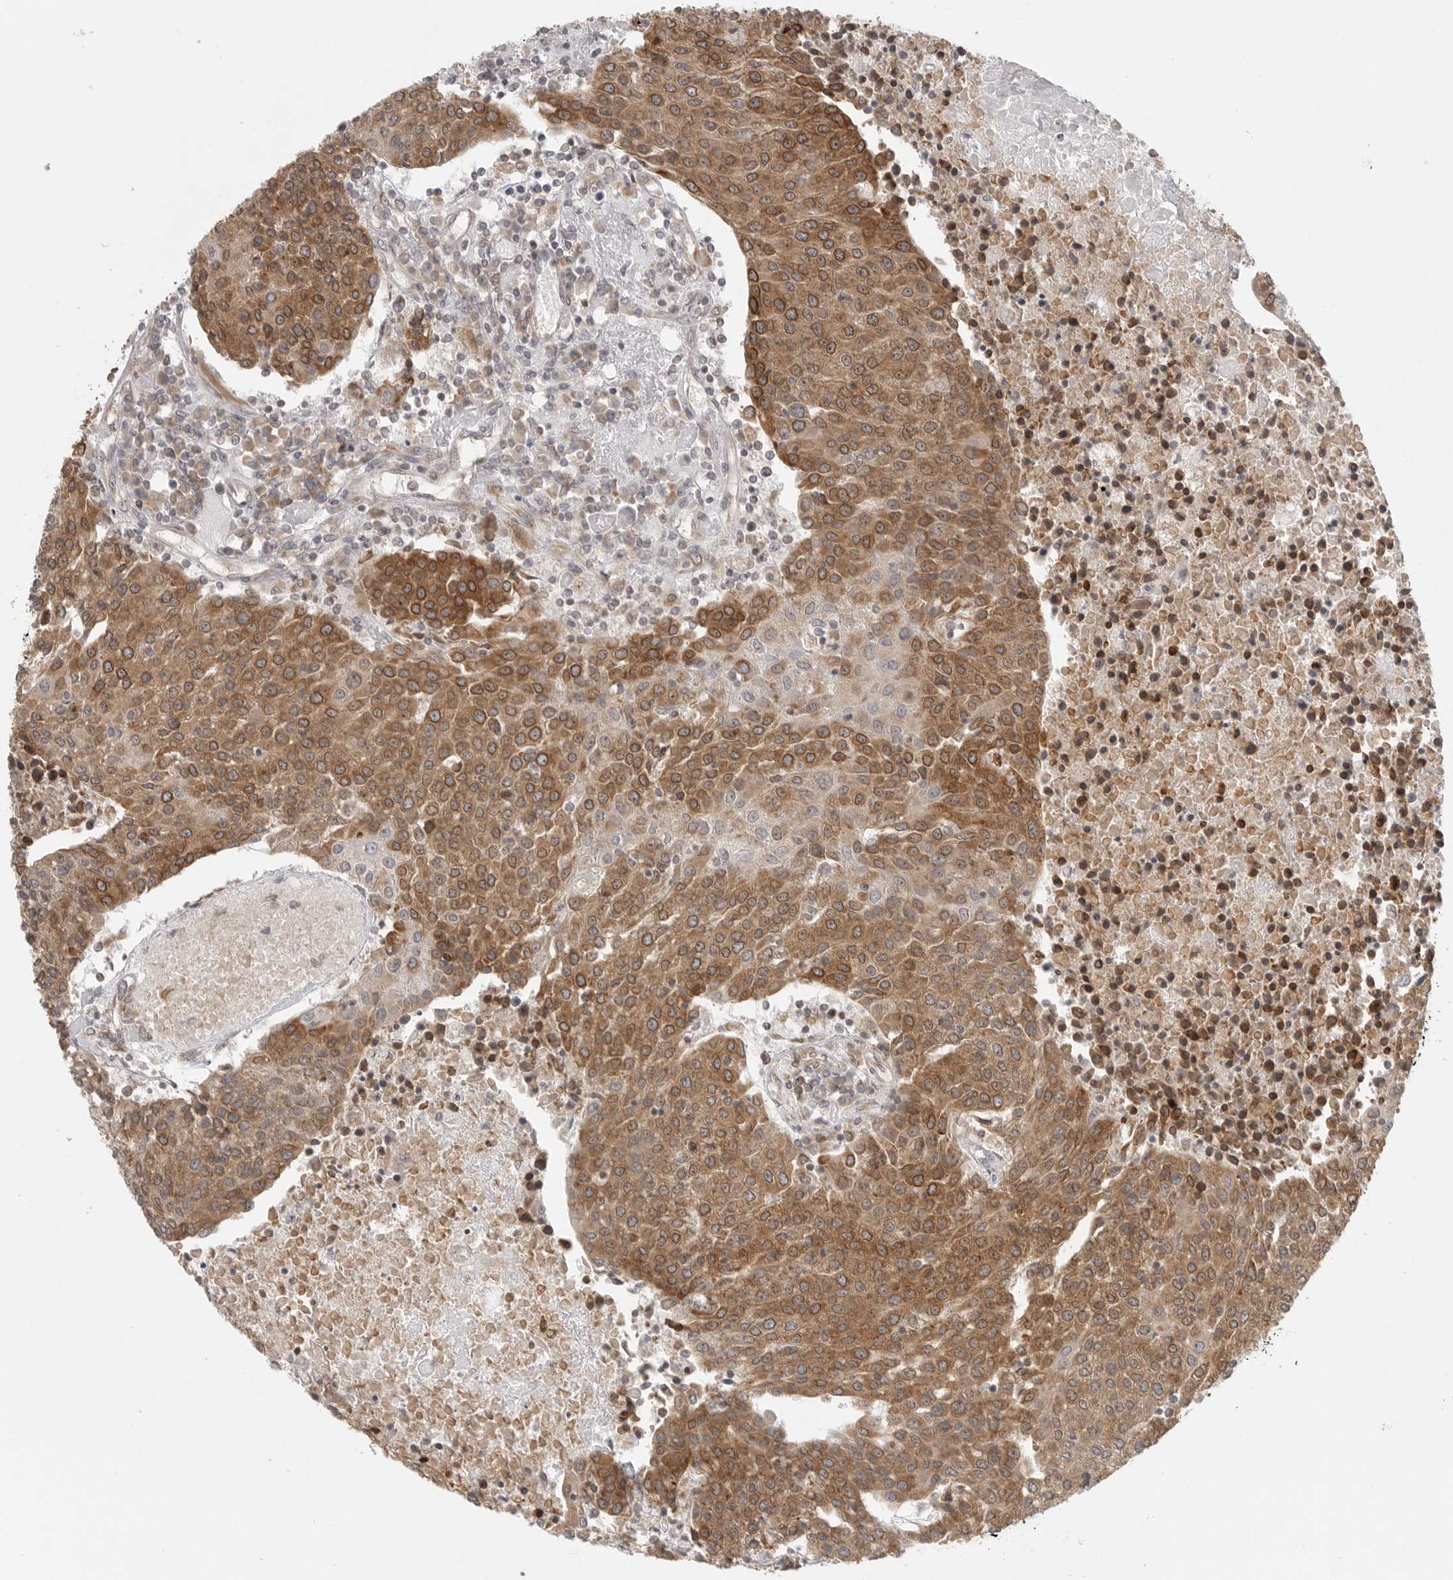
{"staining": {"intensity": "moderate", "quantity": ">75%", "location": "cytoplasmic/membranous,nuclear"}, "tissue": "urothelial cancer", "cell_type": "Tumor cells", "image_type": "cancer", "snomed": [{"axis": "morphology", "description": "Urothelial carcinoma, High grade"}, {"axis": "topography", "description": "Urinary bladder"}], "caption": "Immunohistochemistry (IHC) staining of urothelial carcinoma (high-grade), which reveals medium levels of moderate cytoplasmic/membranous and nuclear staining in about >75% of tumor cells indicating moderate cytoplasmic/membranous and nuclear protein expression. The staining was performed using DAB (brown) for protein detection and nuclei were counterstained in hematoxylin (blue).", "gene": "CERS2", "patient": {"sex": "female", "age": 85}}